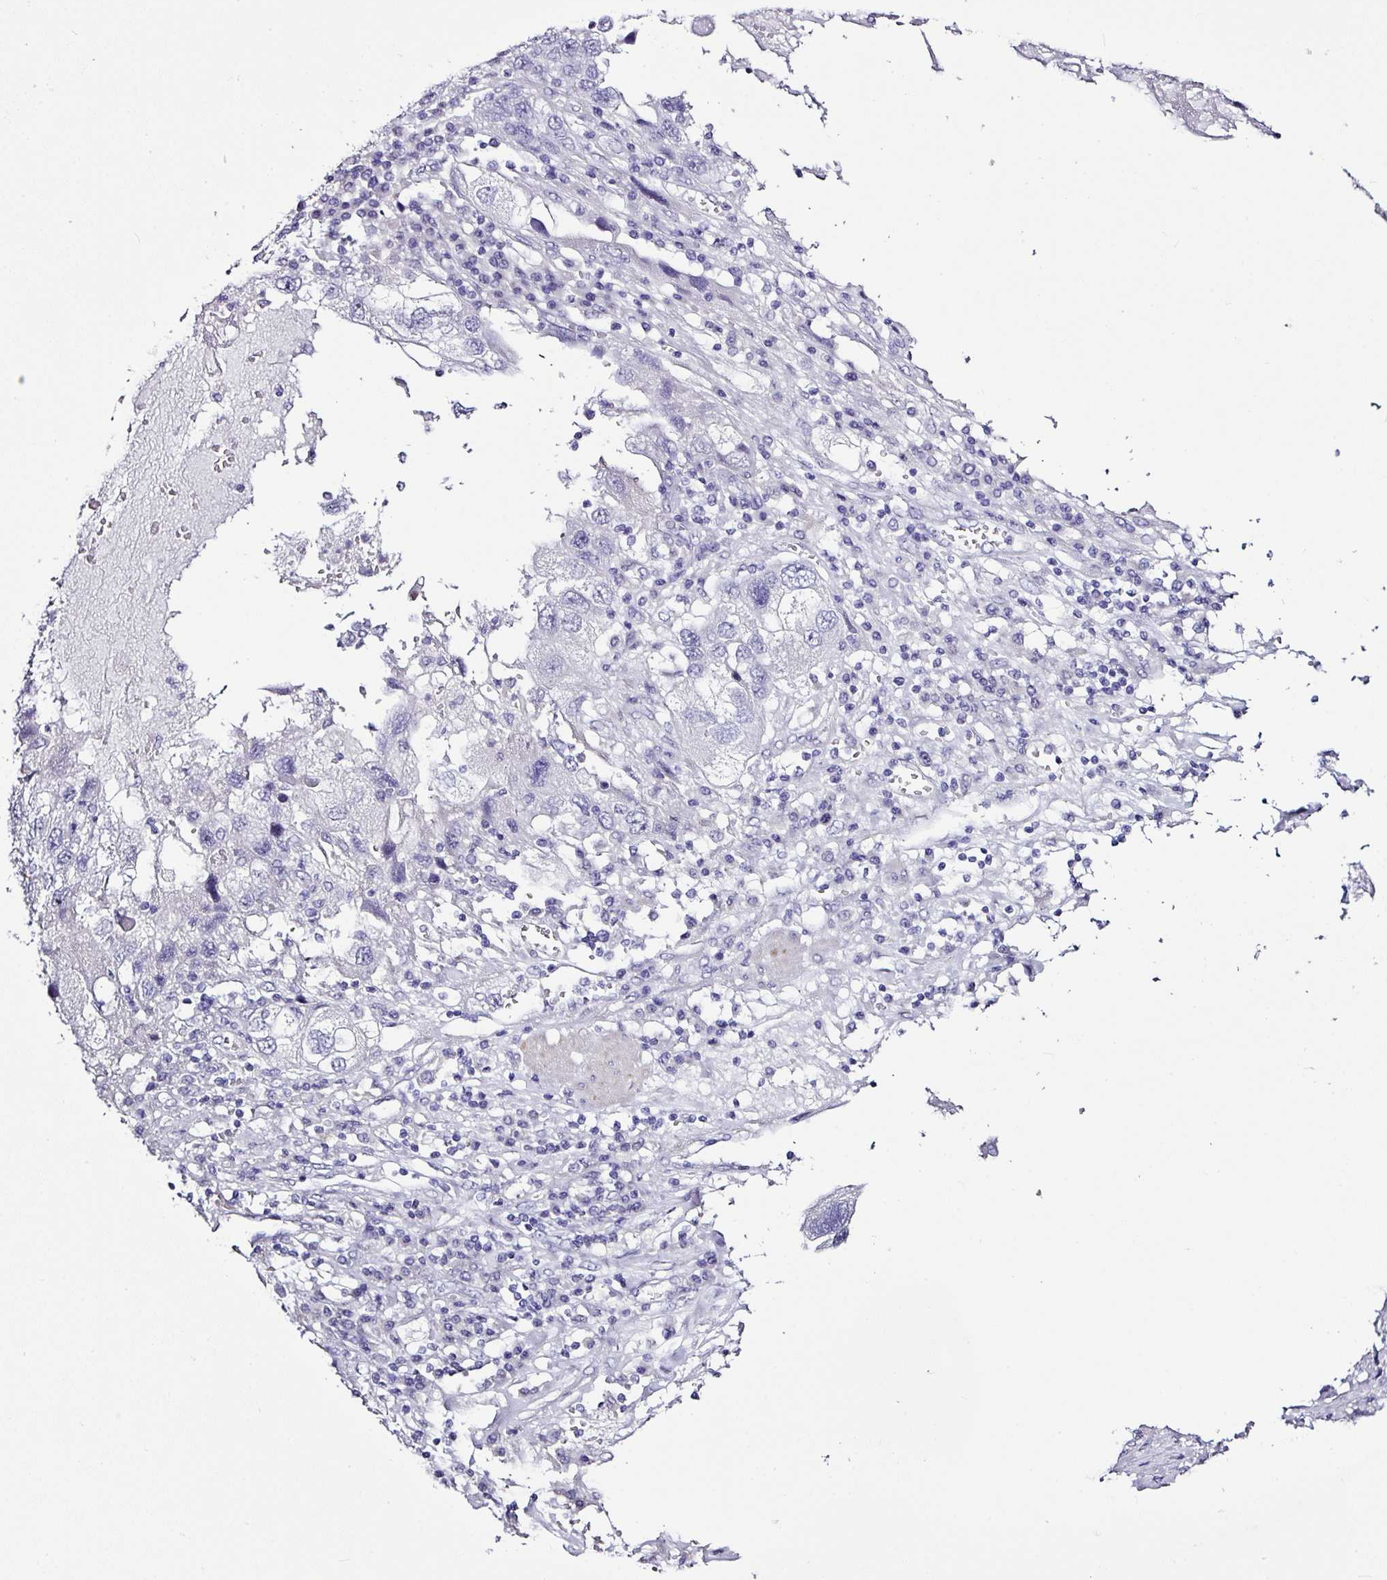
{"staining": {"intensity": "negative", "quantity": "none", "location": "none"}, "tissue": "endometrial cancer", "cell_type": "Tumor cells", "image_type": "cancer", "snomed": [{"axis": "morphology", "description": "Adenocarcinoma, NOS"}, {"axis": "topography", "description": "Endometrium"}], "caption": "Tumor cells are negative for brown protein staining in adenocarcinoma (endometrial).", "gene": "BCL11A", "patient": {"sex": "female", "age": 49}}